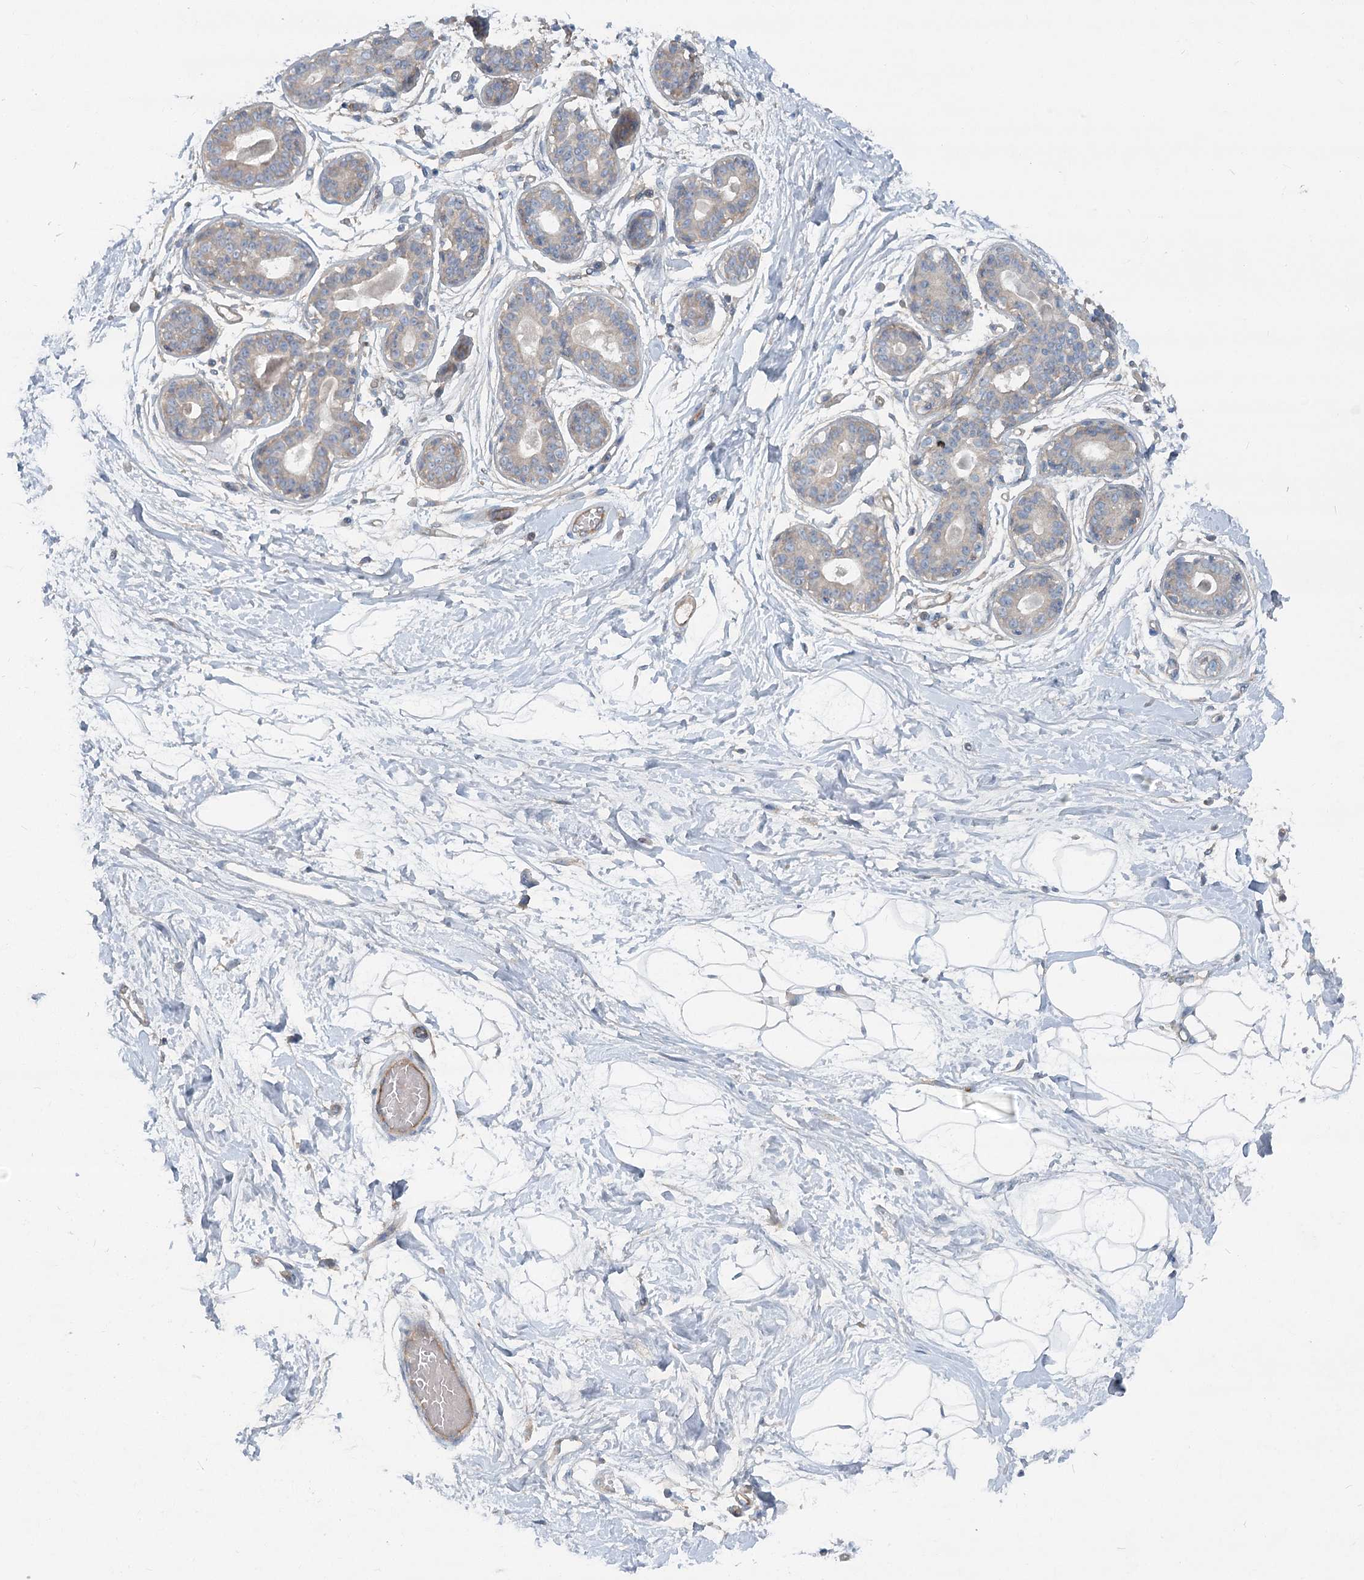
{"staining": {"intensity": "negative", "quantity": "none", "location": "none"}, "tissue": "breast", "cell_type": "Adipocytes", "image_type": "normal", "snomed": [{"axis": "morphology", "description": "Normal tissue, NOS"}, {"axis": "topography", "description": "Breast"}], "caption": "The micrograph exhibits no staining of adipocytes in unremarkable breast.", "gene": "DNMBP", "patient": {"sex": "female", "age": 45}}